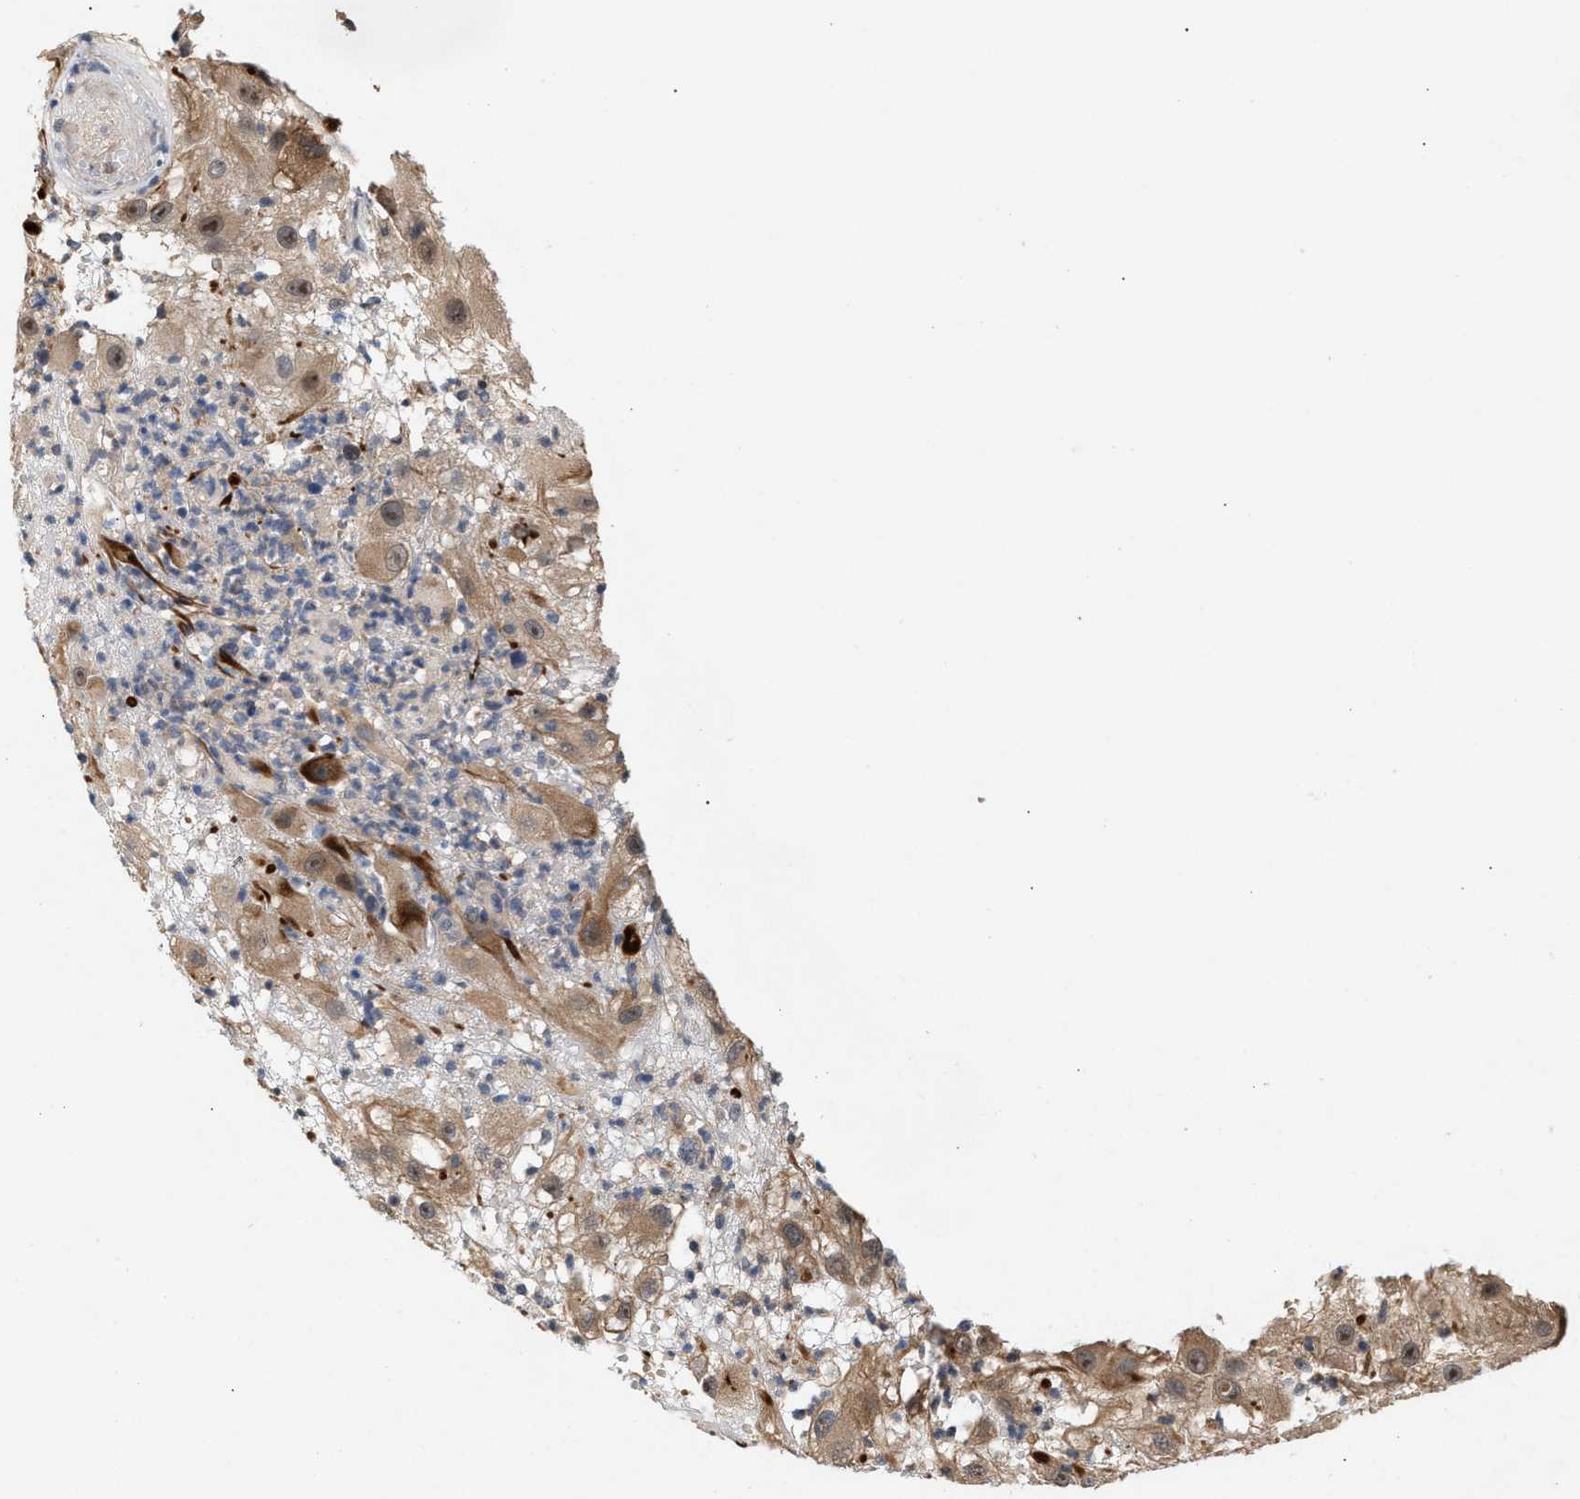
{"staining": {"intensity": "moderate", "quantity": ">75%", "location": "cytoplasmic/membranous"}, "tissue": "melanoma", "cell_type": "Tumor cells", "image_type": "cancer", "snomed": [{"axis": "morphology", "description": "Malignant melanoma, NOS"}, {"axis": "topography", "description": "Skin"}], "caption": "The photomicrograph shows staining of malignant melanoma, revealing moderate cytoplasmic/membranous protein staining (brown color) within tumor cells.", "gene": "GLOD4", "patient": {"sex": "female", "age": 81}}